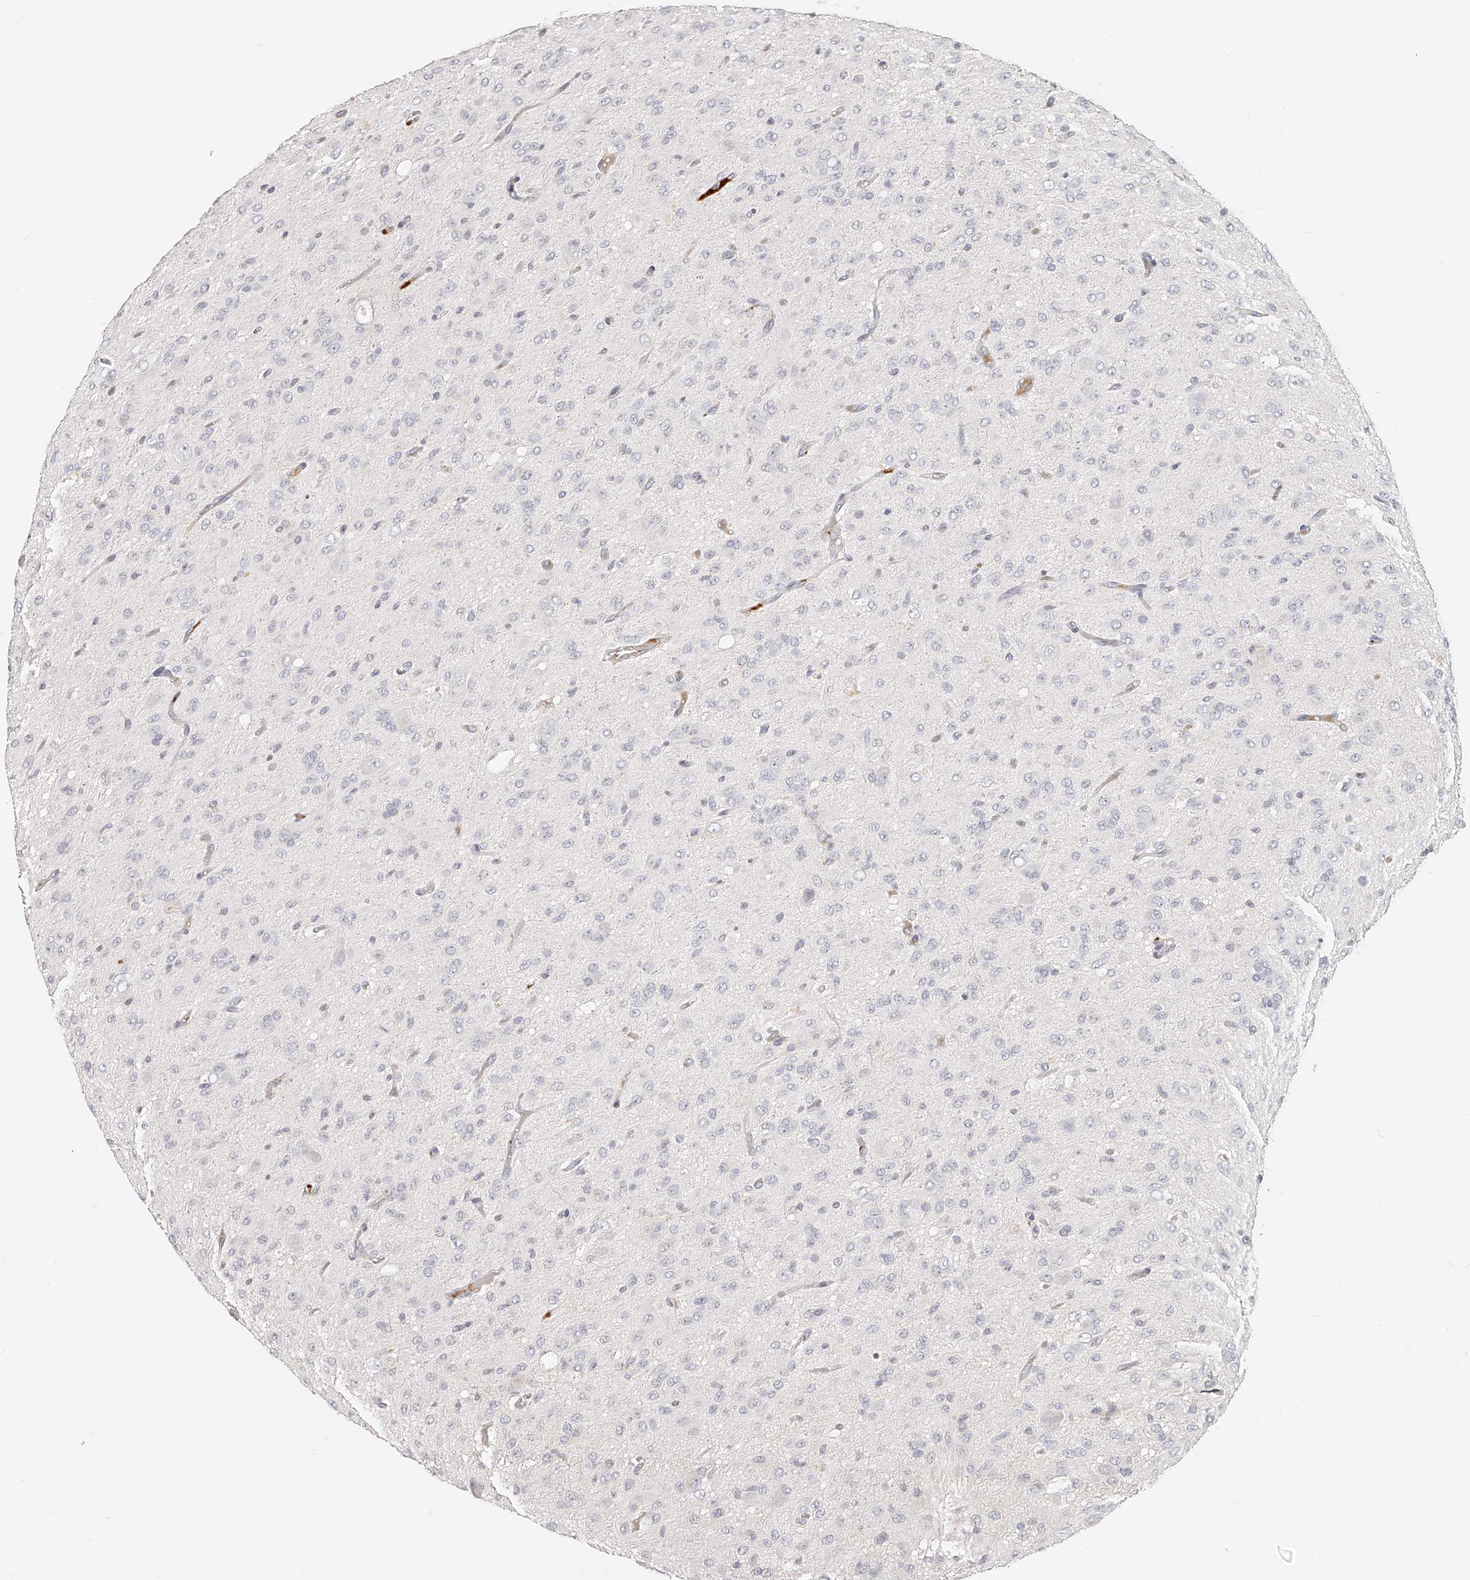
{"staining": {"intensity": "negative", "quantity": "none", "location": "none"}, "tissue": "glioma", "cell_type": "Tumor cells", "image_type": "cancer", "snomed": [{"axis": "morphology", "description": "Glioma, malignant, High grade"}, {"axis": "topography", "description": "Brain"}], "caption": "Immunohistochemistry (IHC) image of neoplastic tissue: malignant glioma (high-grade) stained with DAB exhibits no significant protein staining in tumor cells. (Immunohistochemistry, brightfield microscopy, high magnification).", "gene": "ITGB3", "patient": {"sex": "female", "age": 59}}